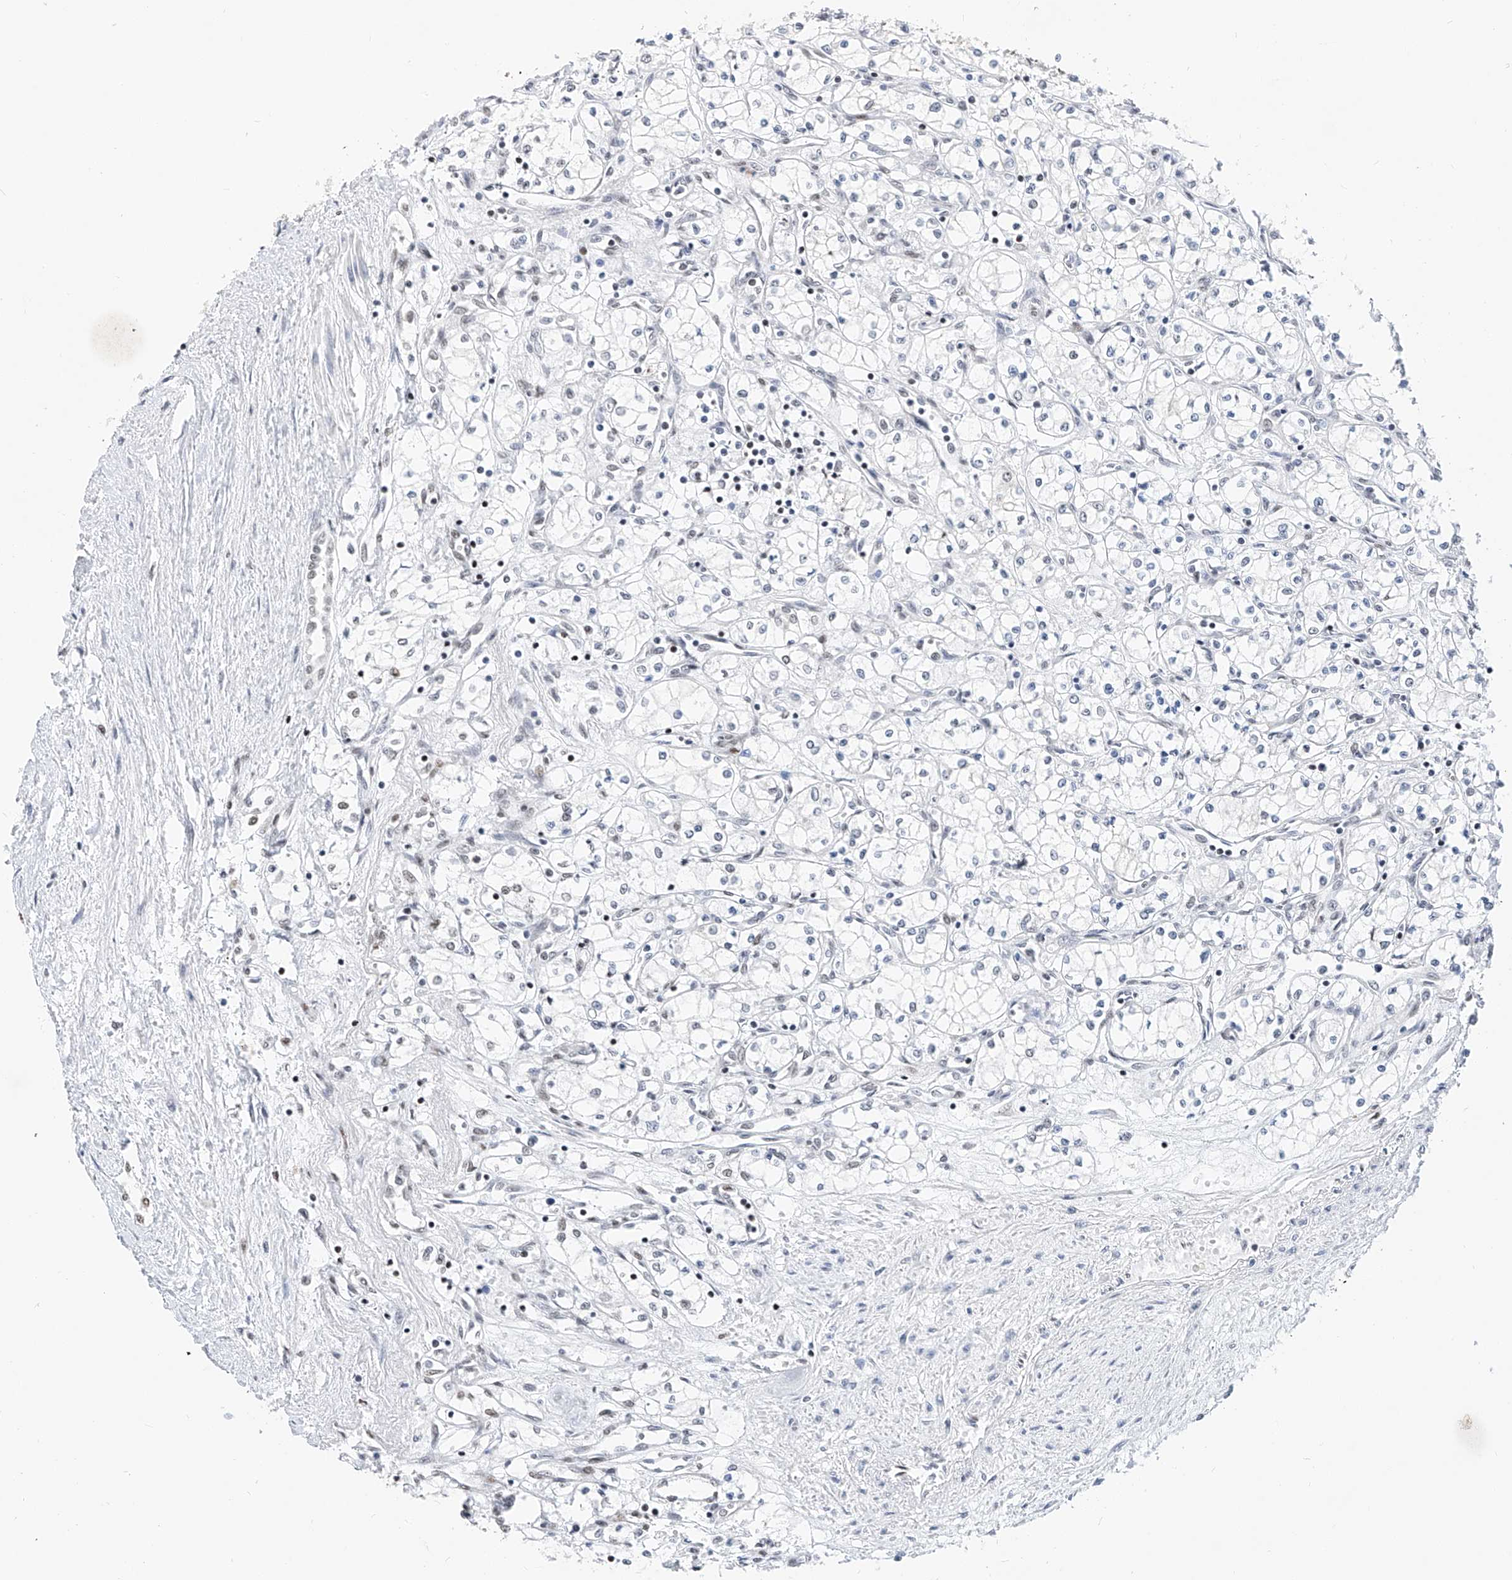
{"staining": {"intensity": "negative", "quantity": "none", "location": "none"}, "tissue": "renal cancer", "cell_type": "Tumor cells", "image_type": "cancer", "snomed": [{"axis": "morphology", "description": "Adenocarcinoma, NOS"}, {"axis": "topography", "description": "Kidney"}], "caption": "An immunohistochemistry photomicrograph of renal cancer (adenocarcinoma) is shown. There is no staining in tumor cells of renal cancer (adenocarcinoma).", "gene": "SRSF6", "patient": {"sex": "male", "age": 59}}